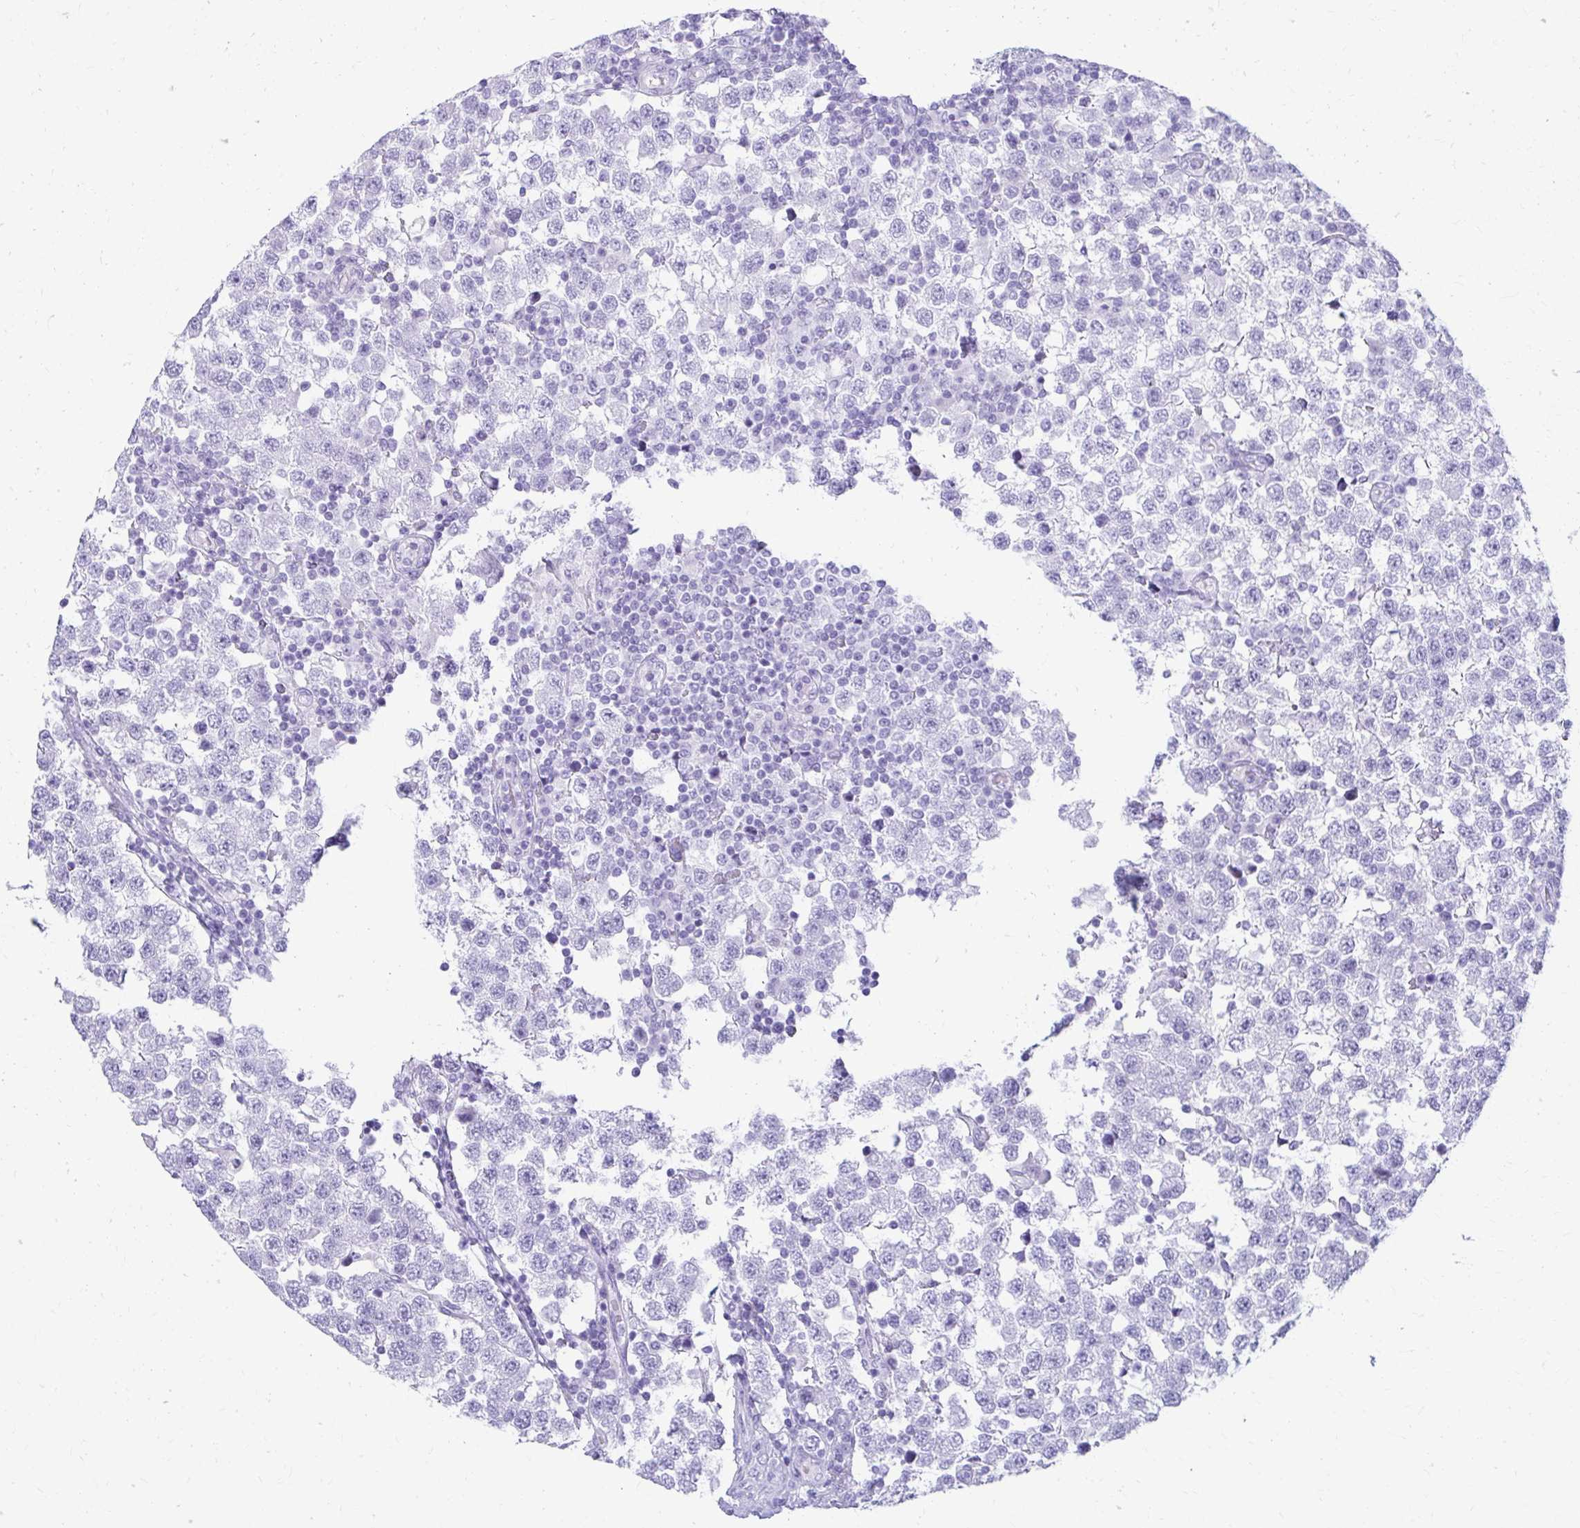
{"staining": {"intensity": "negative", "quantity": "none", "location": "none"}, "tissue": "testis cancer", "cell_type": "Tumor cells", "image_type": "cancer", "snomed": [{"axis": "morphology", "description": "Seminoma, NOS"}, {"axis": "topography", "description": "Testis"}], "caption": "This is a photomicrograph of immunohistochemistry (IHC) staining of testis cancer (seminoma), which shows no staining in tumor cells. (DAB (3,3'-diaminobenzidine) immunohistochemistry, high magnification).", "gene": "ATP4B", "patient": {"sex": "male", "age": 34}}